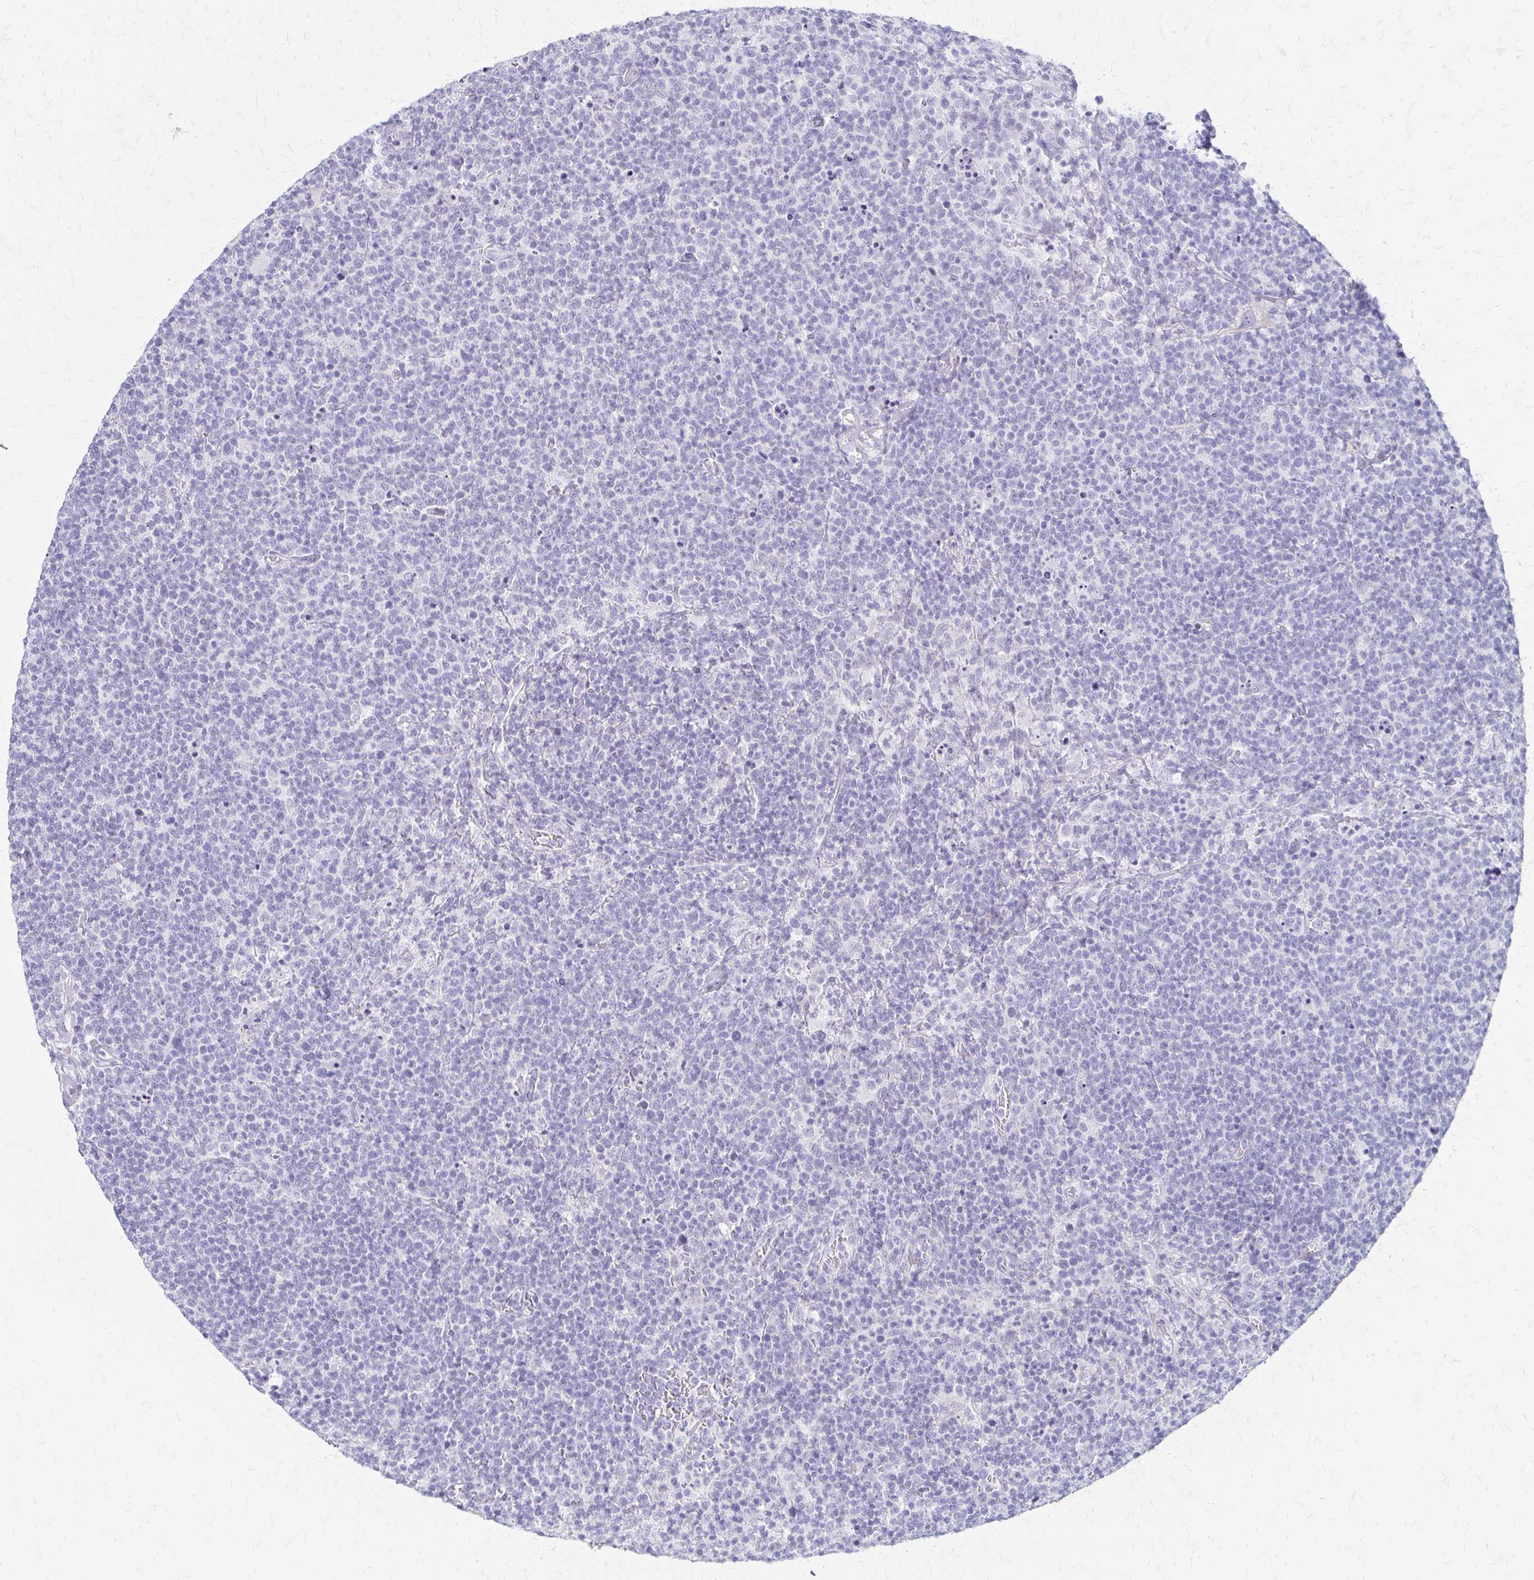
{"staining": {"intensity": "negative", "quantity": "none", "location": "none"}, "tissue": "lymphoma", "cell_type": "Tumor cells", "image_type": "cancer", "snomed": [{"axis": "morphology", "description": "Malignant lymphoma, non-Hodgkin's type, High grade"}, {"axis": "topography", "description": "Lymph node"}], "caption": "Photomicrograph shows no significant protein expression in tumor cells of high-grade malignant lymphoma, non-Hodgkin's type.", "gene": "IVL", "patient": {"sex": "male", "age": 61}}